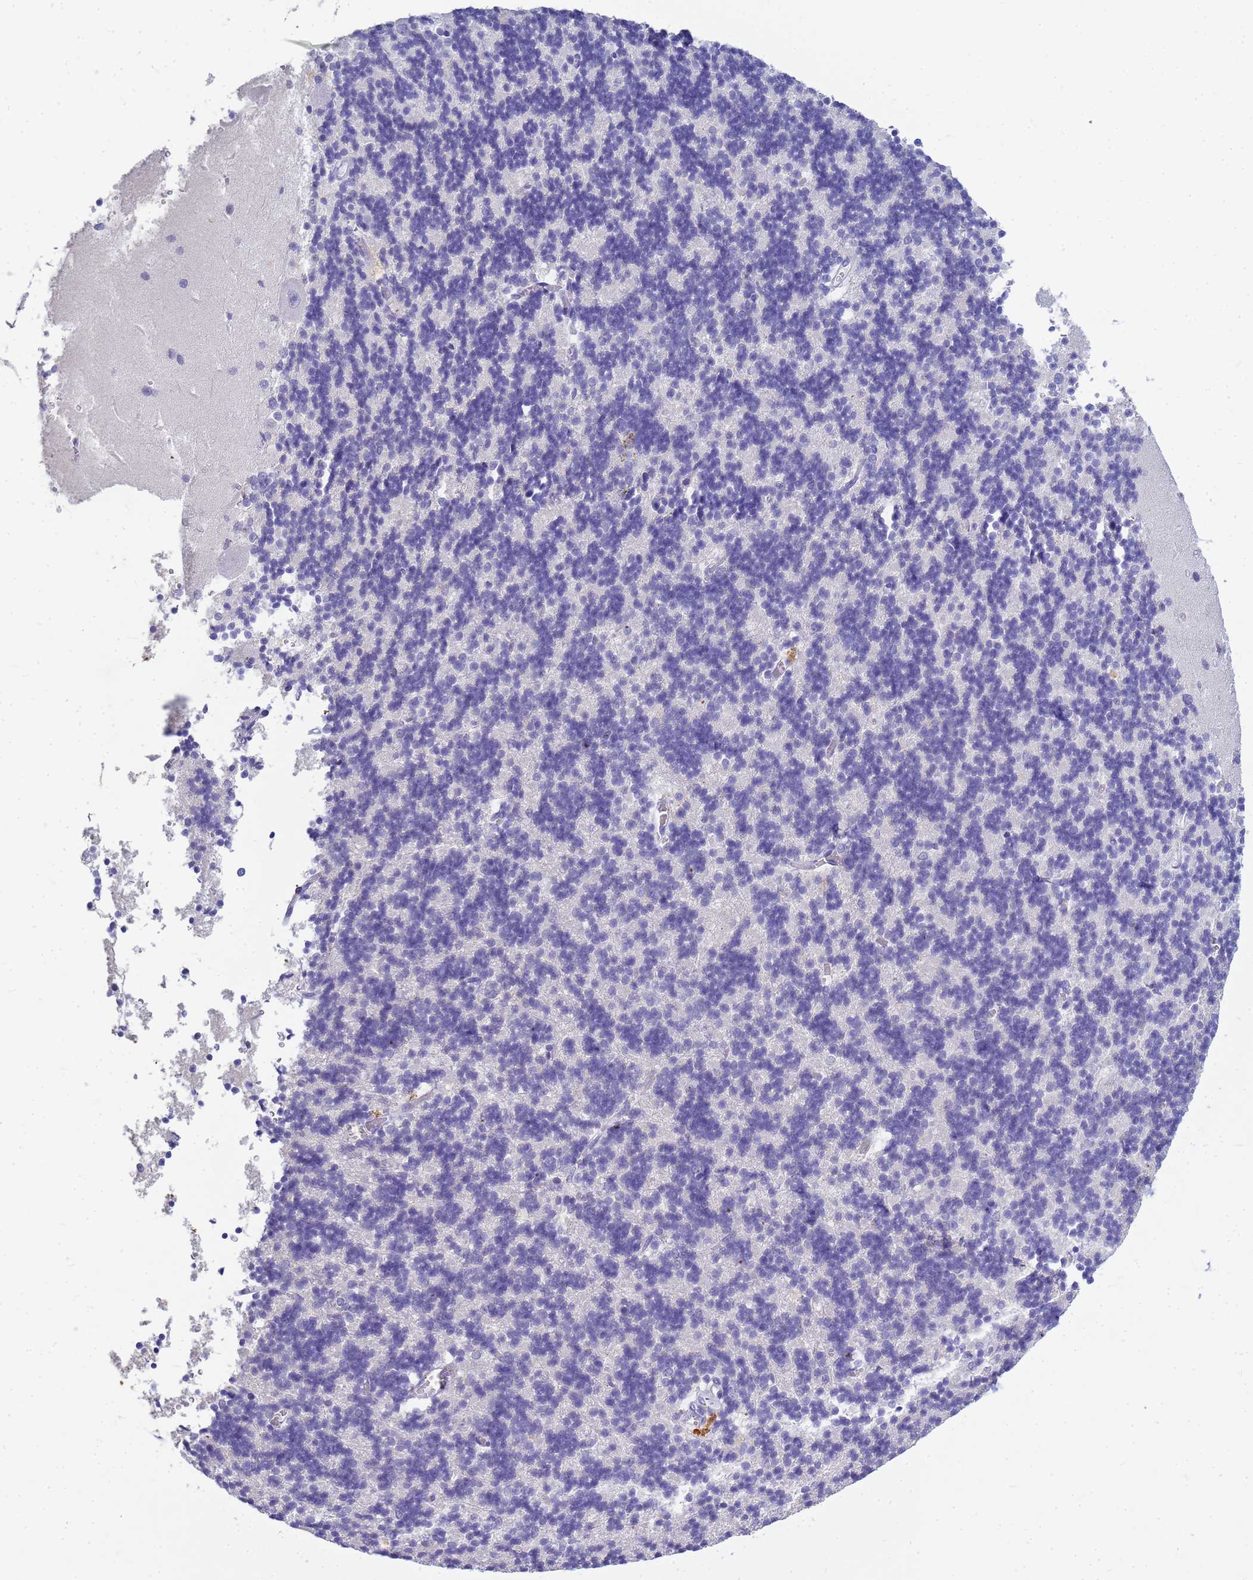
{"staining": {"intensity": "negative", "quantity": "none", "location": "none"}, "tissue": "cerebellum", "cell_type": "Cells in granular layer", "image_type": "normal", "snomed": [{"axis": "morphology", "description": "Normal tissue, NOS"}, {"axis": "topography", "description": "Cerebellum"}], "caption": "This is a photomicrograph of immunohistochemistry (IHC) staining of normal cerebellum, which shows no positivity in cells in granular layer. (IHC, brightfield microscopy, high magnification).", "gene": "B3GNT8", "patient": {"sex": "male", "age": 37}}